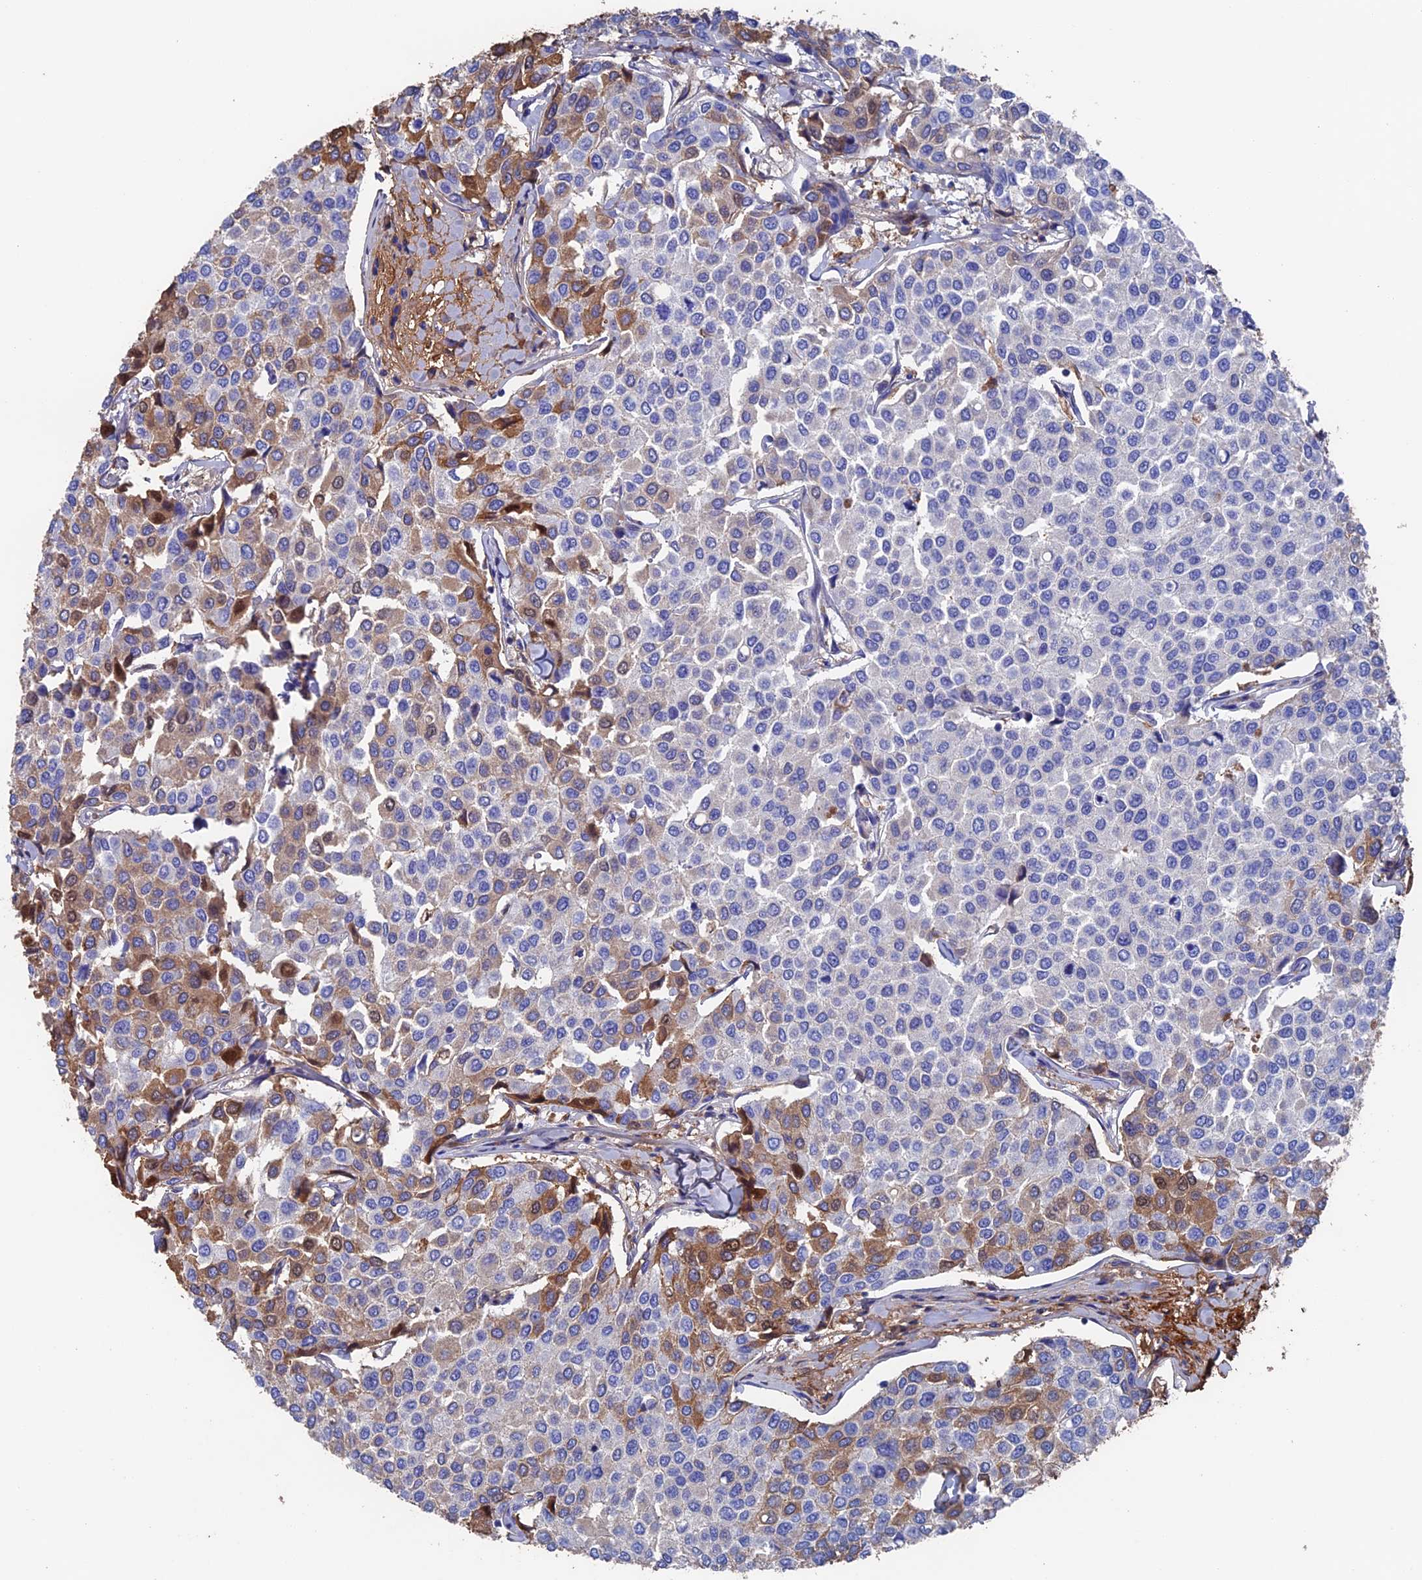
{"staining": {"intensity": "moderate", "quantity": "<25%", "location": "cytoplasmic/membranous,nuclear"}, "tissue": "breast cancer", "cell_type": "Tumor cells", "image_type": "cancer", "snomed": [{"axis": "morphology", "description": "Duct carcinoma"}, {"axis": "topography", "description": "Breast"}], "caption": "Immunohistochemical staining of human breast cancer displays low levels of moderate cytoplasmic/membranous and nuclear positivity in approximately <25% of tumor cells. The protein of interest is stained brown, and the nuclei are stained in blue (DAB IHC with brightfield microscopy, high magnification).", "gene": "HPF1", "patient": {"sex": "female", "age": 55}}